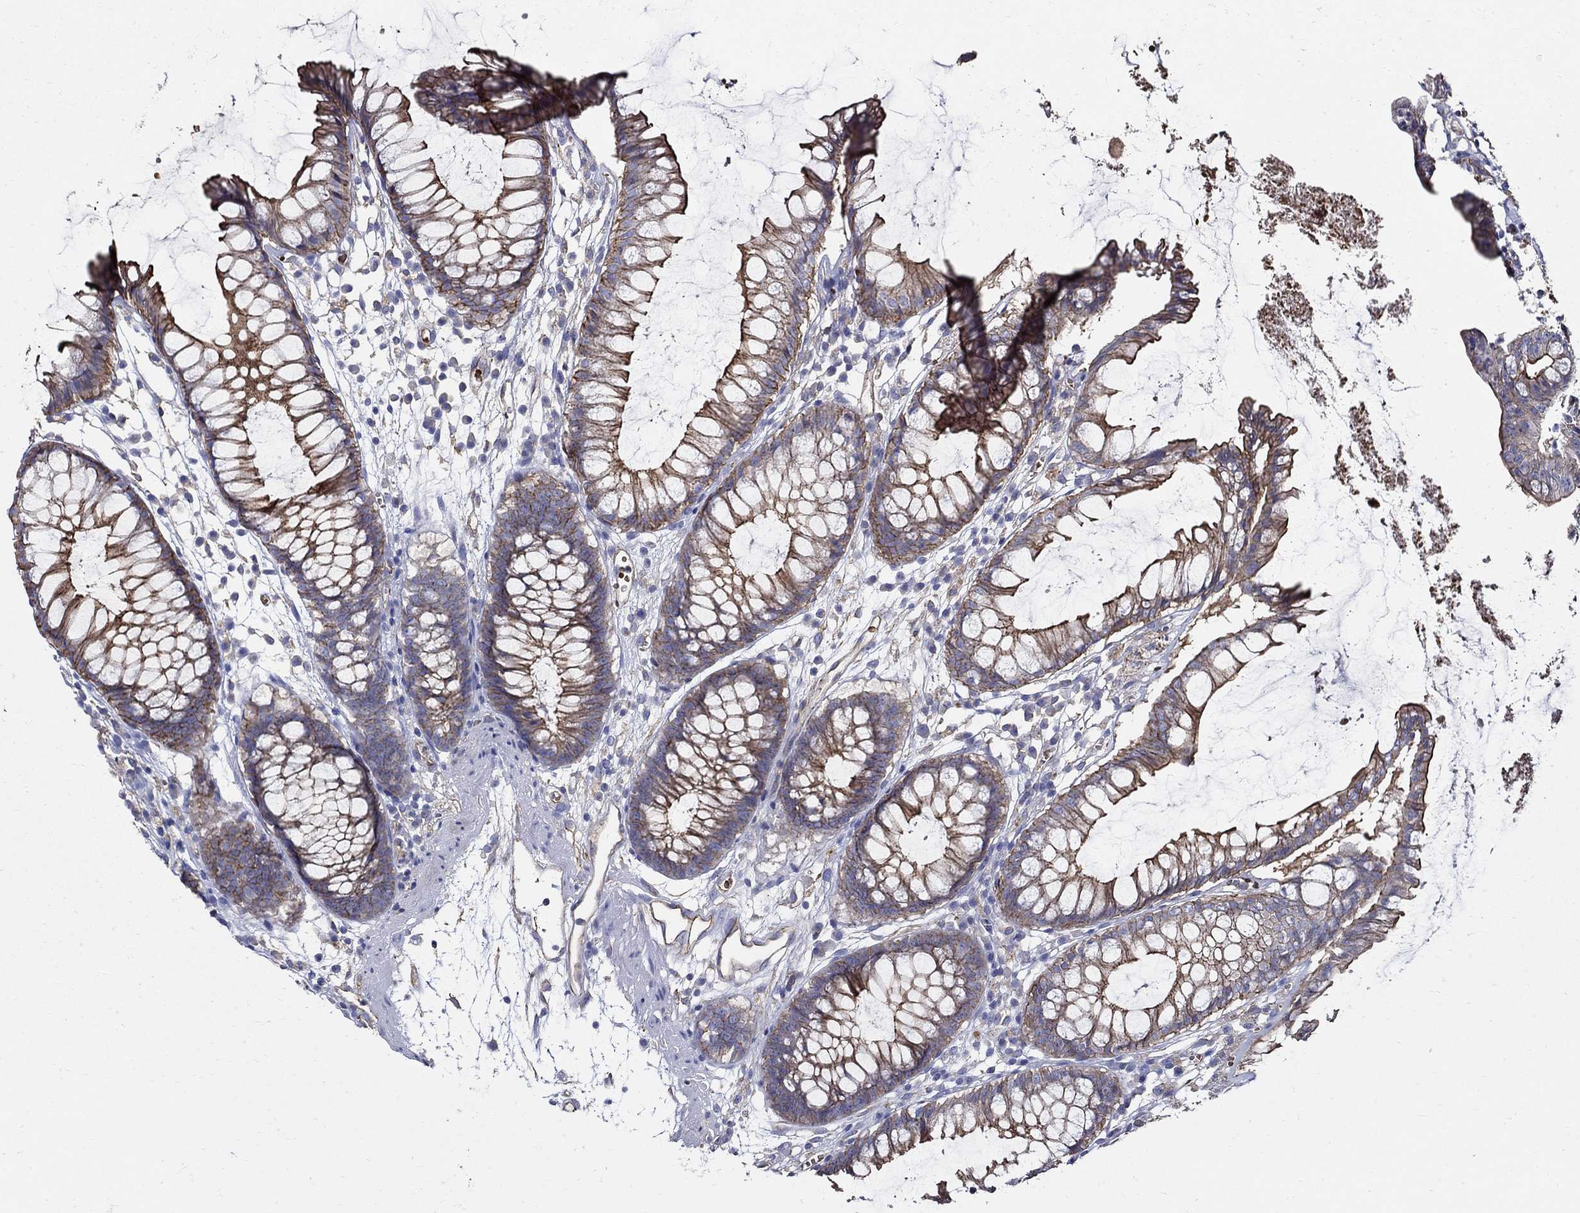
{"staining": {"intensity": "strong", "quantity": "<25%", "location": "cytoplasmic/membranous"}, "tissue": "colon", "cell_type": "Endothelial cells", "image_type": "normal", "snomed": [{"axis": "morphology", "description": "Normal tissue, NOS"}, {"axis": "morphology", "description": "Adenocarcinoma, NOS"}, {"axis": "topography", "description": "Colon"}], "caption": "Immunohistochemical staining of normal human colon reveals medium levels of strong cytoplasmic/membranous expression in approximately <25% of endothelial cells. The protein is shown in brown color, while the nuclei are stained blue.", "gene": "APBB3", "patient": {"sex": "male", "age": 65}}